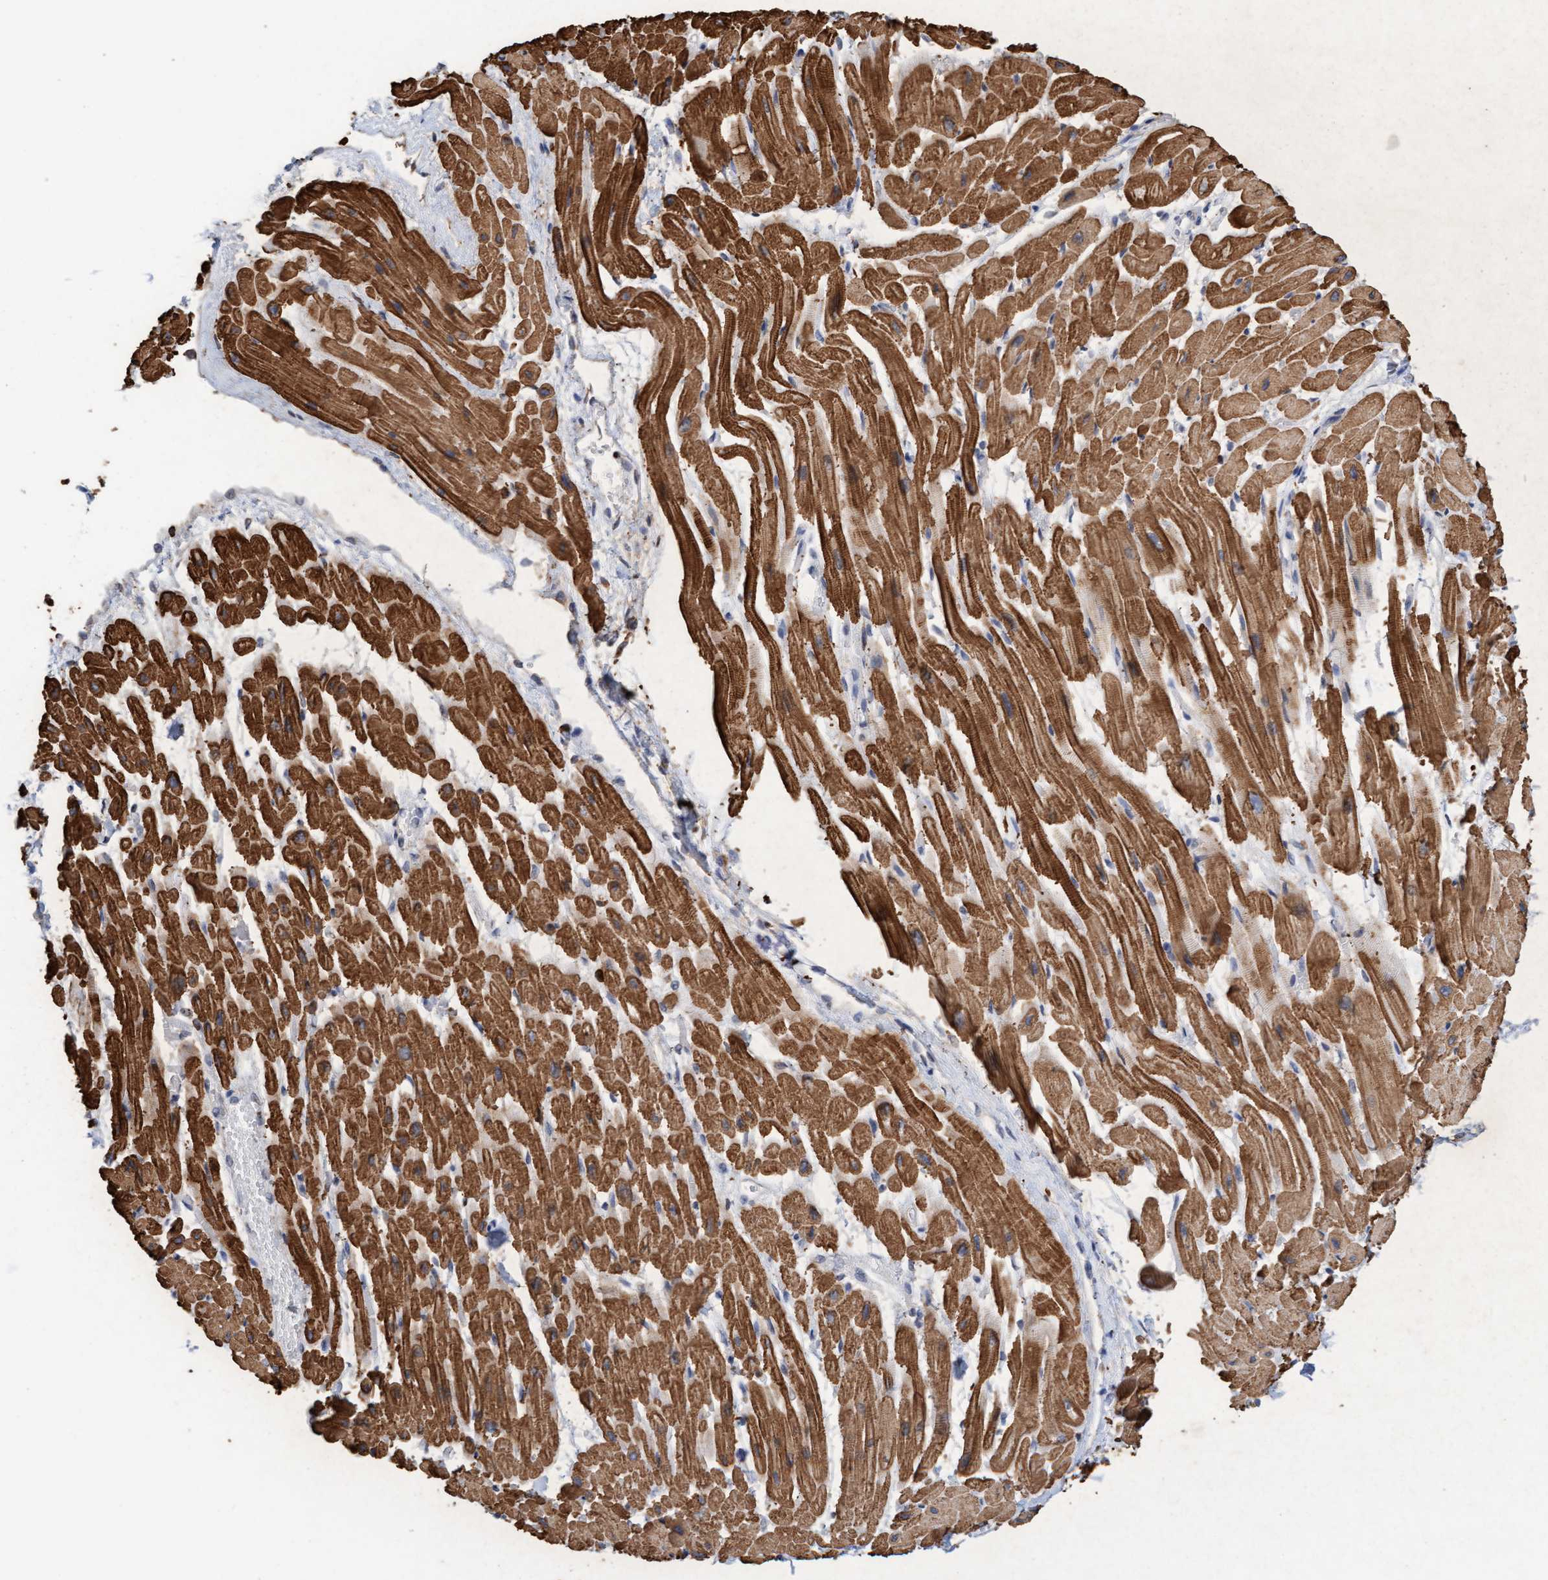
{"staining": {"intensity": "moderate", "quantity": ">75%", "location": "cytoplasmic/membranous"}, "tissue": "heart muscle", "cell_type": "Cardiomyocytes", "image_type": "normal", "snomed": [{"axis": "morphology", "description": "Normal tissue, NOS"}, {"axis": "topography", "description": "Heart"}], "caption": "Moderate cytoplasmic/membranous positivity is seen in about >75% of cardiomyocytes in unremarkable heart muscle.", "gene": "MMP8", "patient": {"sex": "male", "age": 45}}